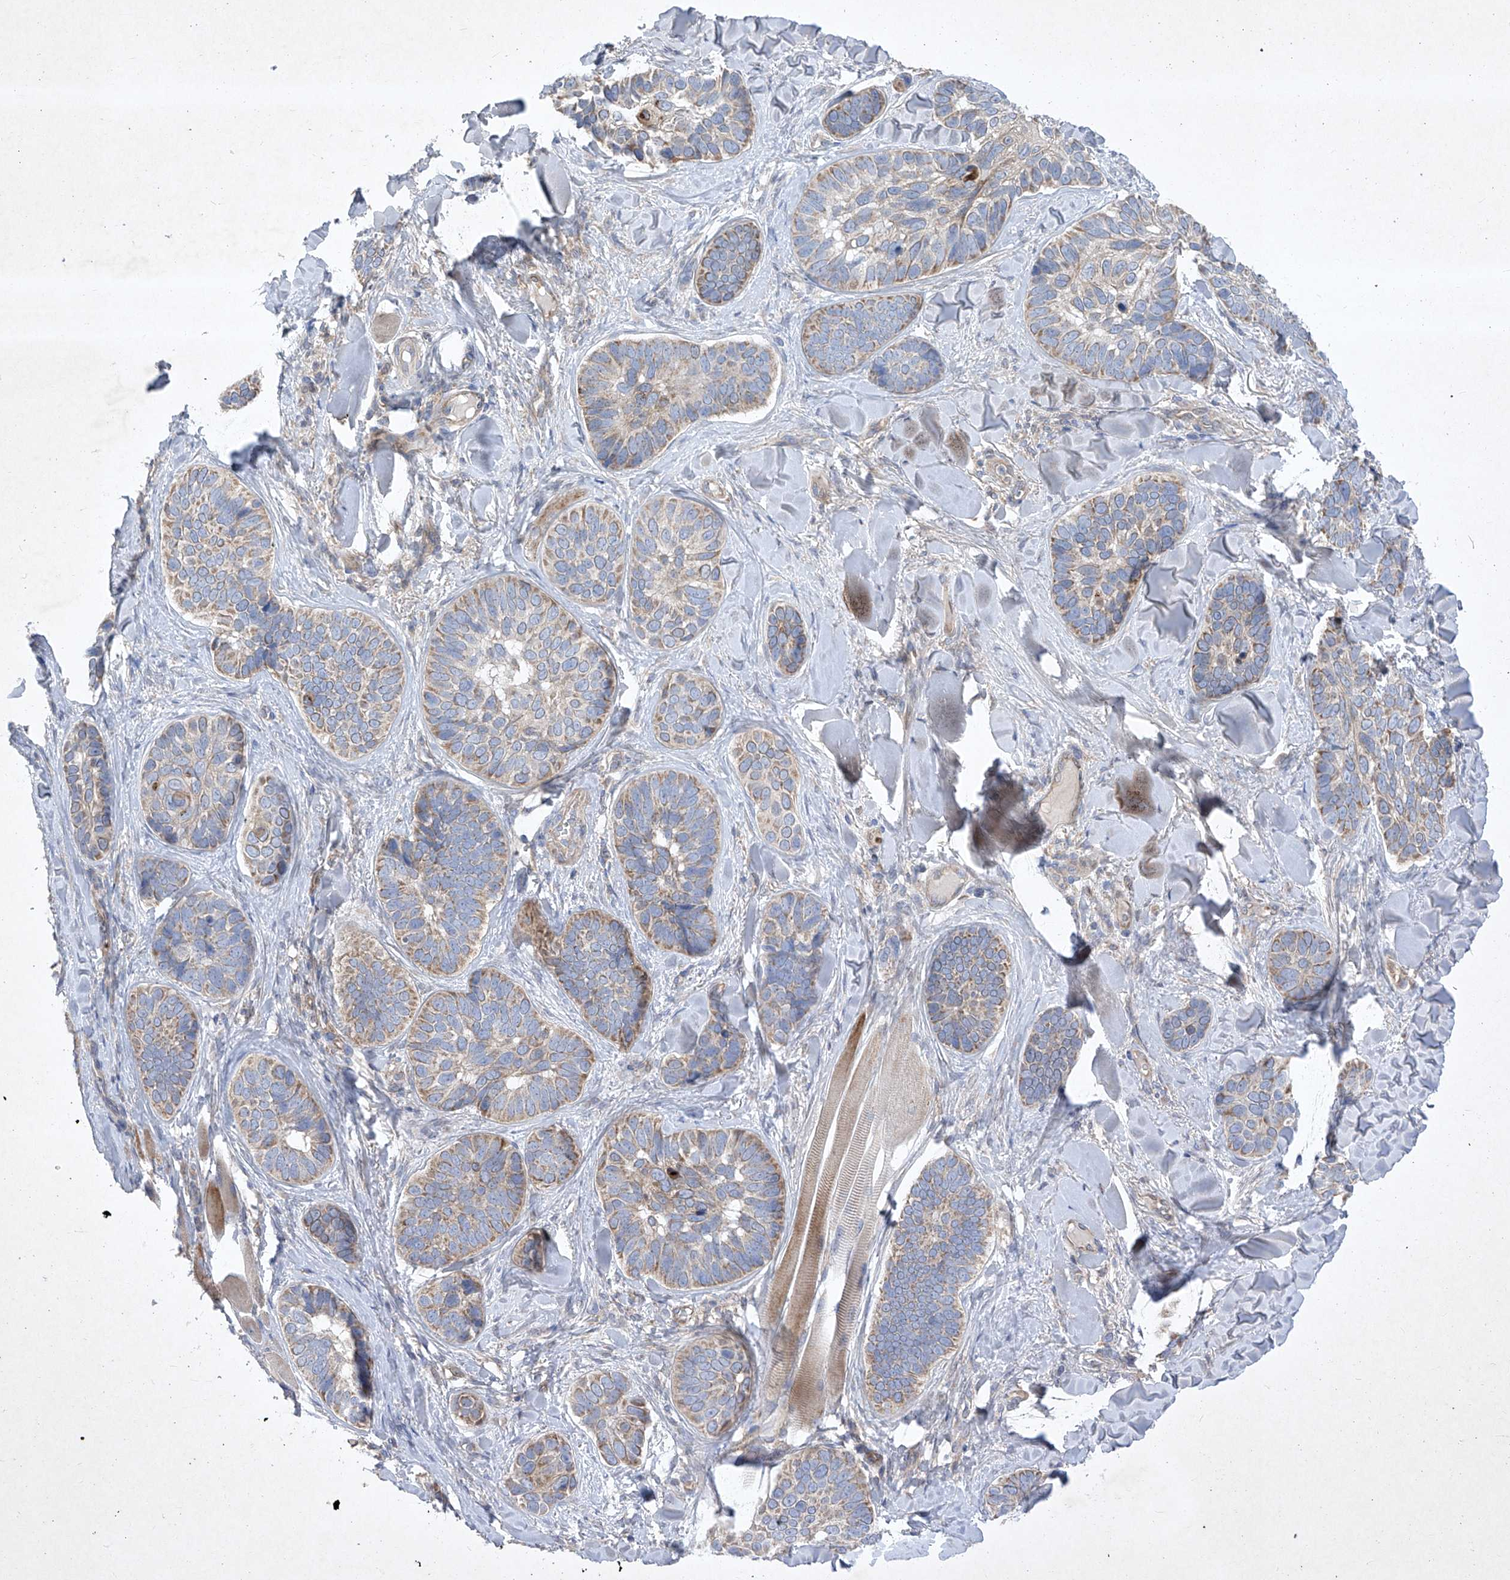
{"staining": {"intensity": "moderate", "quantity": ">75%", "location": "cytoplasmic/membranous"}, "tissue": "skin cancer", "cell_type": "Tumor cells", "image_type": "cancer", "snomed": [{"axis": "morphology", "description": "Basal cell carcinoma"}, {"axis": "topography", "description": "Skin"}], "caption": "Protein staining by immunohistochemistry displays moderate cytoplasmic/membranous positivity in about >75% of tumor cells in basal cell carcinoma (skin).", "gene": "COQ3", "patient": {"sex": "male", "age": 62}}